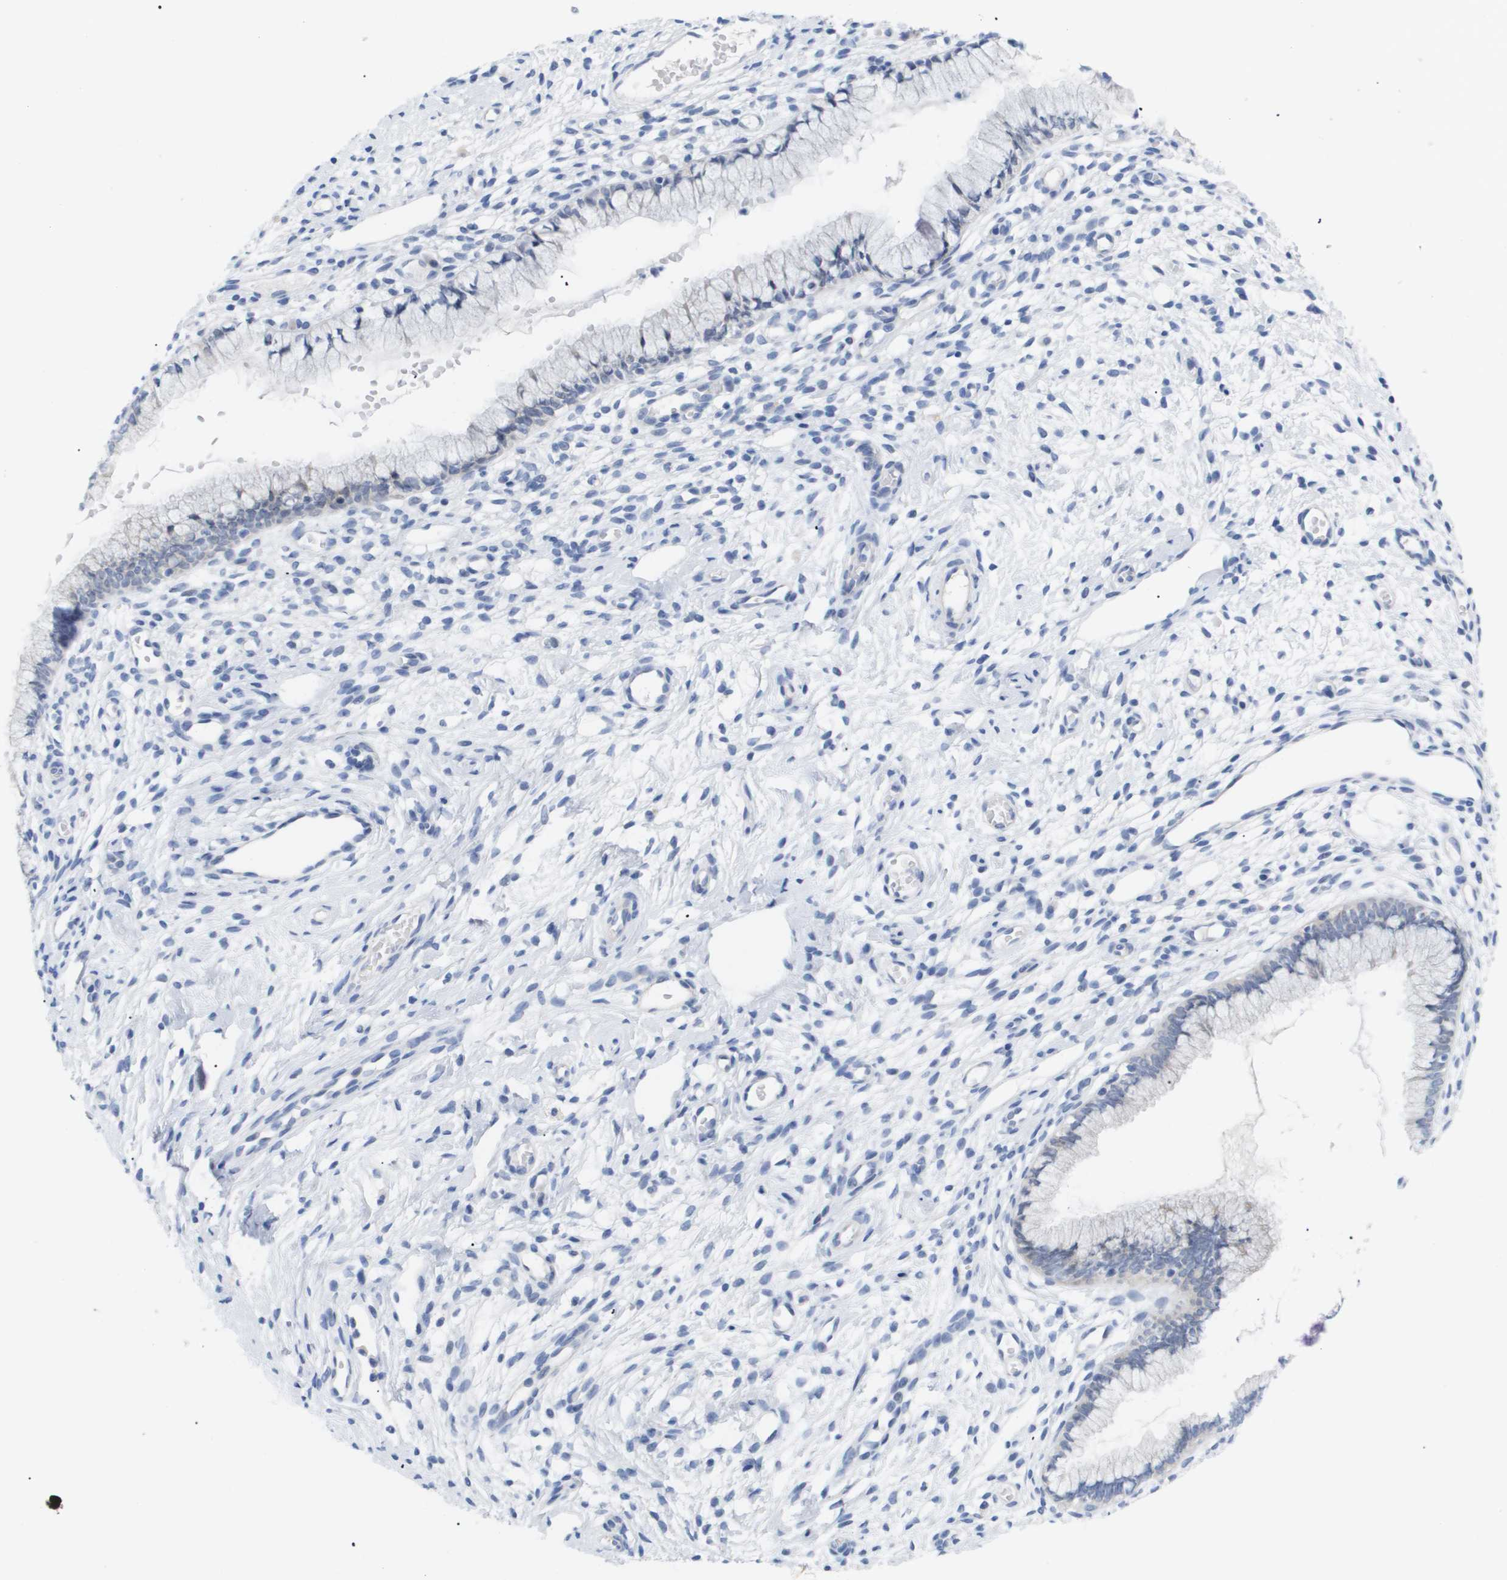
{"staining": {"intensity": "negative", "quantity": "none", "location": "none"}, "tissue": "cervix", "cell_type": "Glandular cells", "image_type": "normal", "snomed": [{"axis": "morphology", "description": "Normal tissue, NOS"}, {"axis": "topography", "description": "Cervix"}], "caption": "This photomicrograph is of normal cervix stained with immunohistochemistry to label a protein in brown with the nuclei are counter-stained blue. There is no positivity in glandular cells.", "gene": "CAV3", "patient": {"sex": "female", "age": 65}}